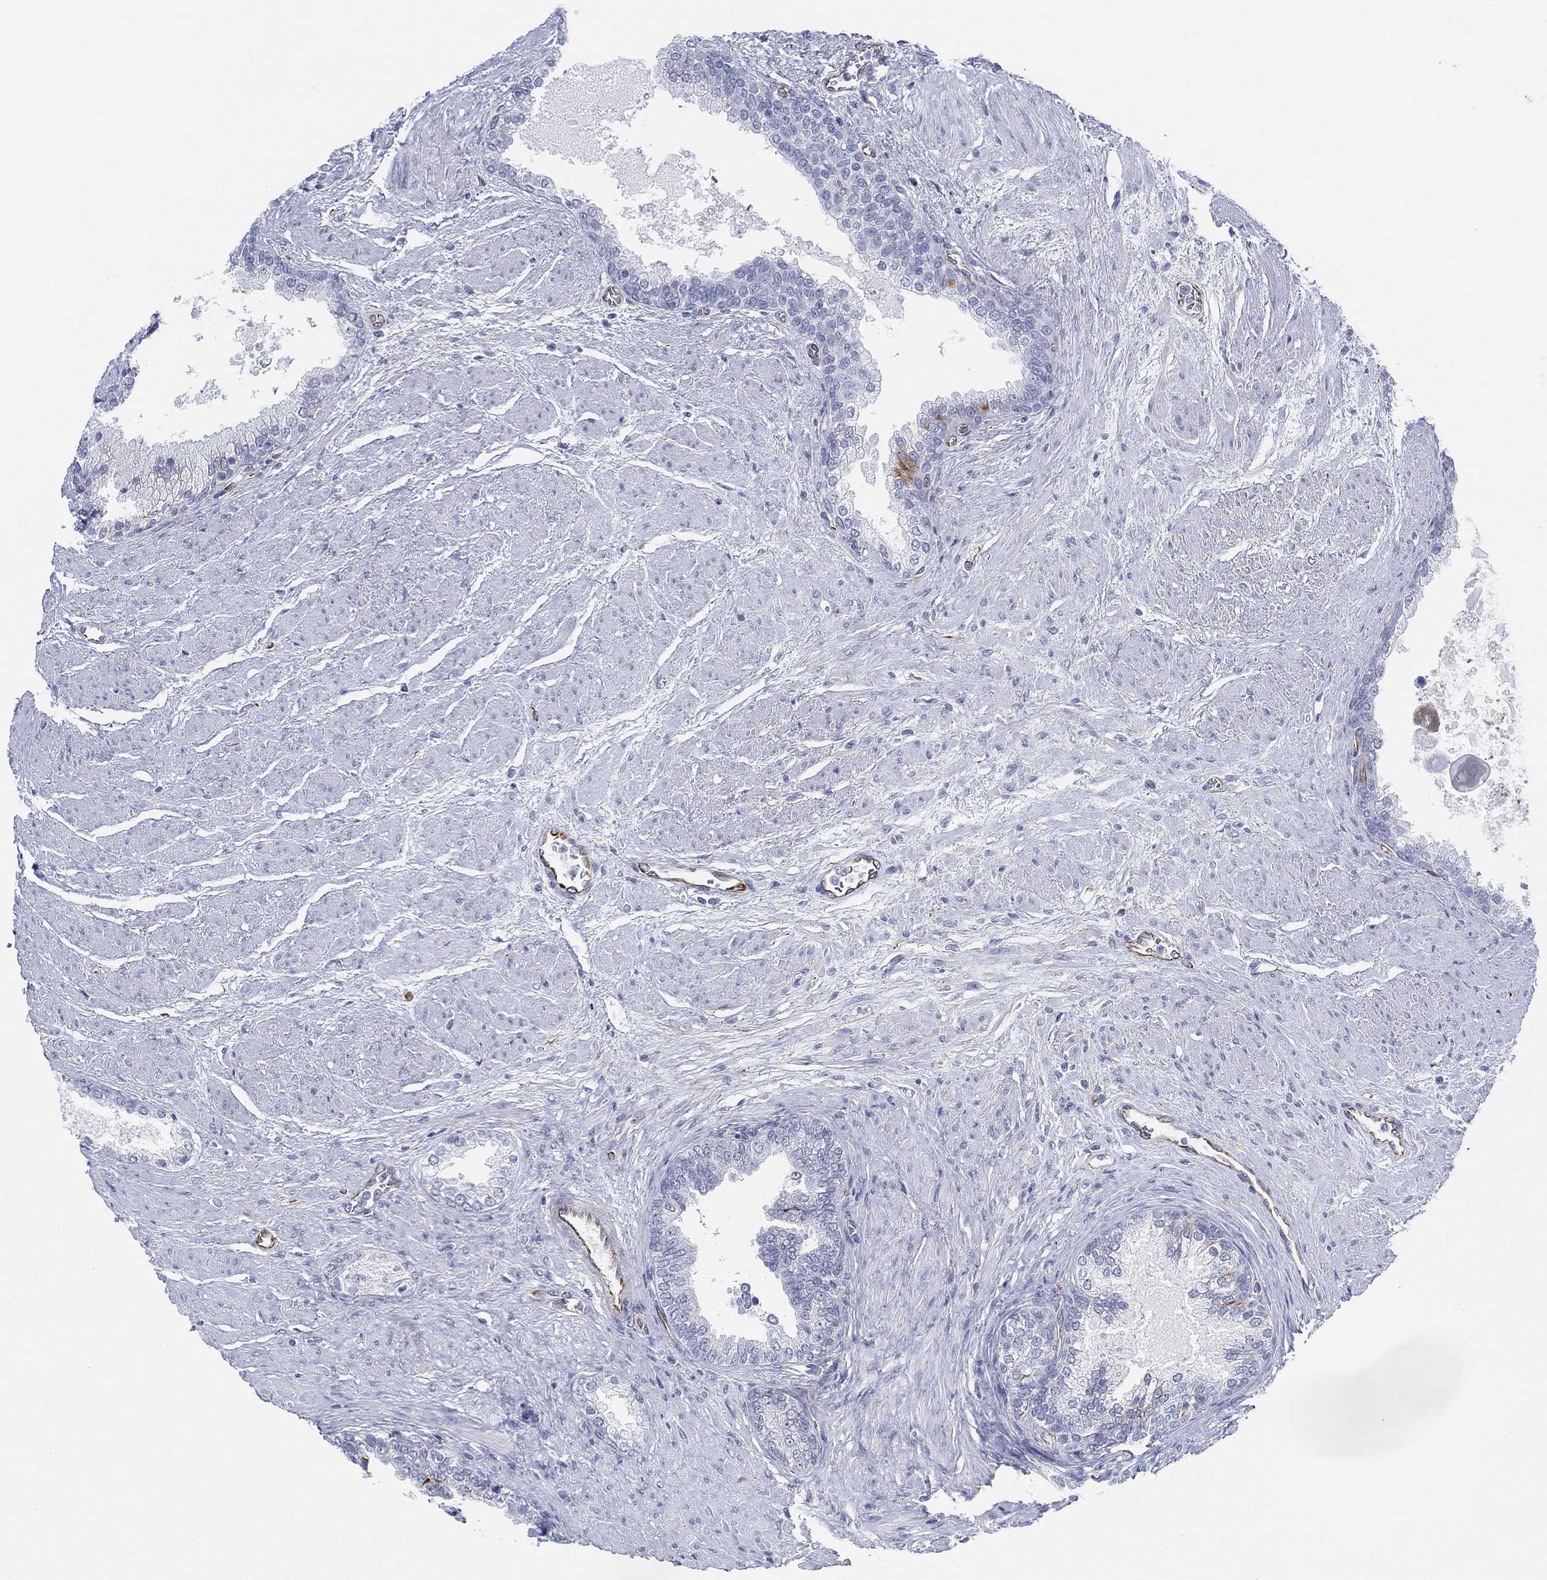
{"staining": {"intensity": "negative", "quantity": "none", "location": "none"}, "tissue": "prostate cancer", "cell_type": "Tumor cells", "image_type": "cancer", "snomed": [{"axis": "morphology", "description": "Adenocarcinoma, NOS"}, {"axis": "topography", "description": "Prostate and seminal vesicle, NOS"}, {"axis": "topography", "description": "Prostate"}], "caption": "Immunohistochemistry photomicrograph of neoplastic tissue: prostate adenocarcinoma stained with DAB displays no significant protein staining in tumor cells.", "gene": "PSKH2", "patient": {"sex": "male", "age": 62}}